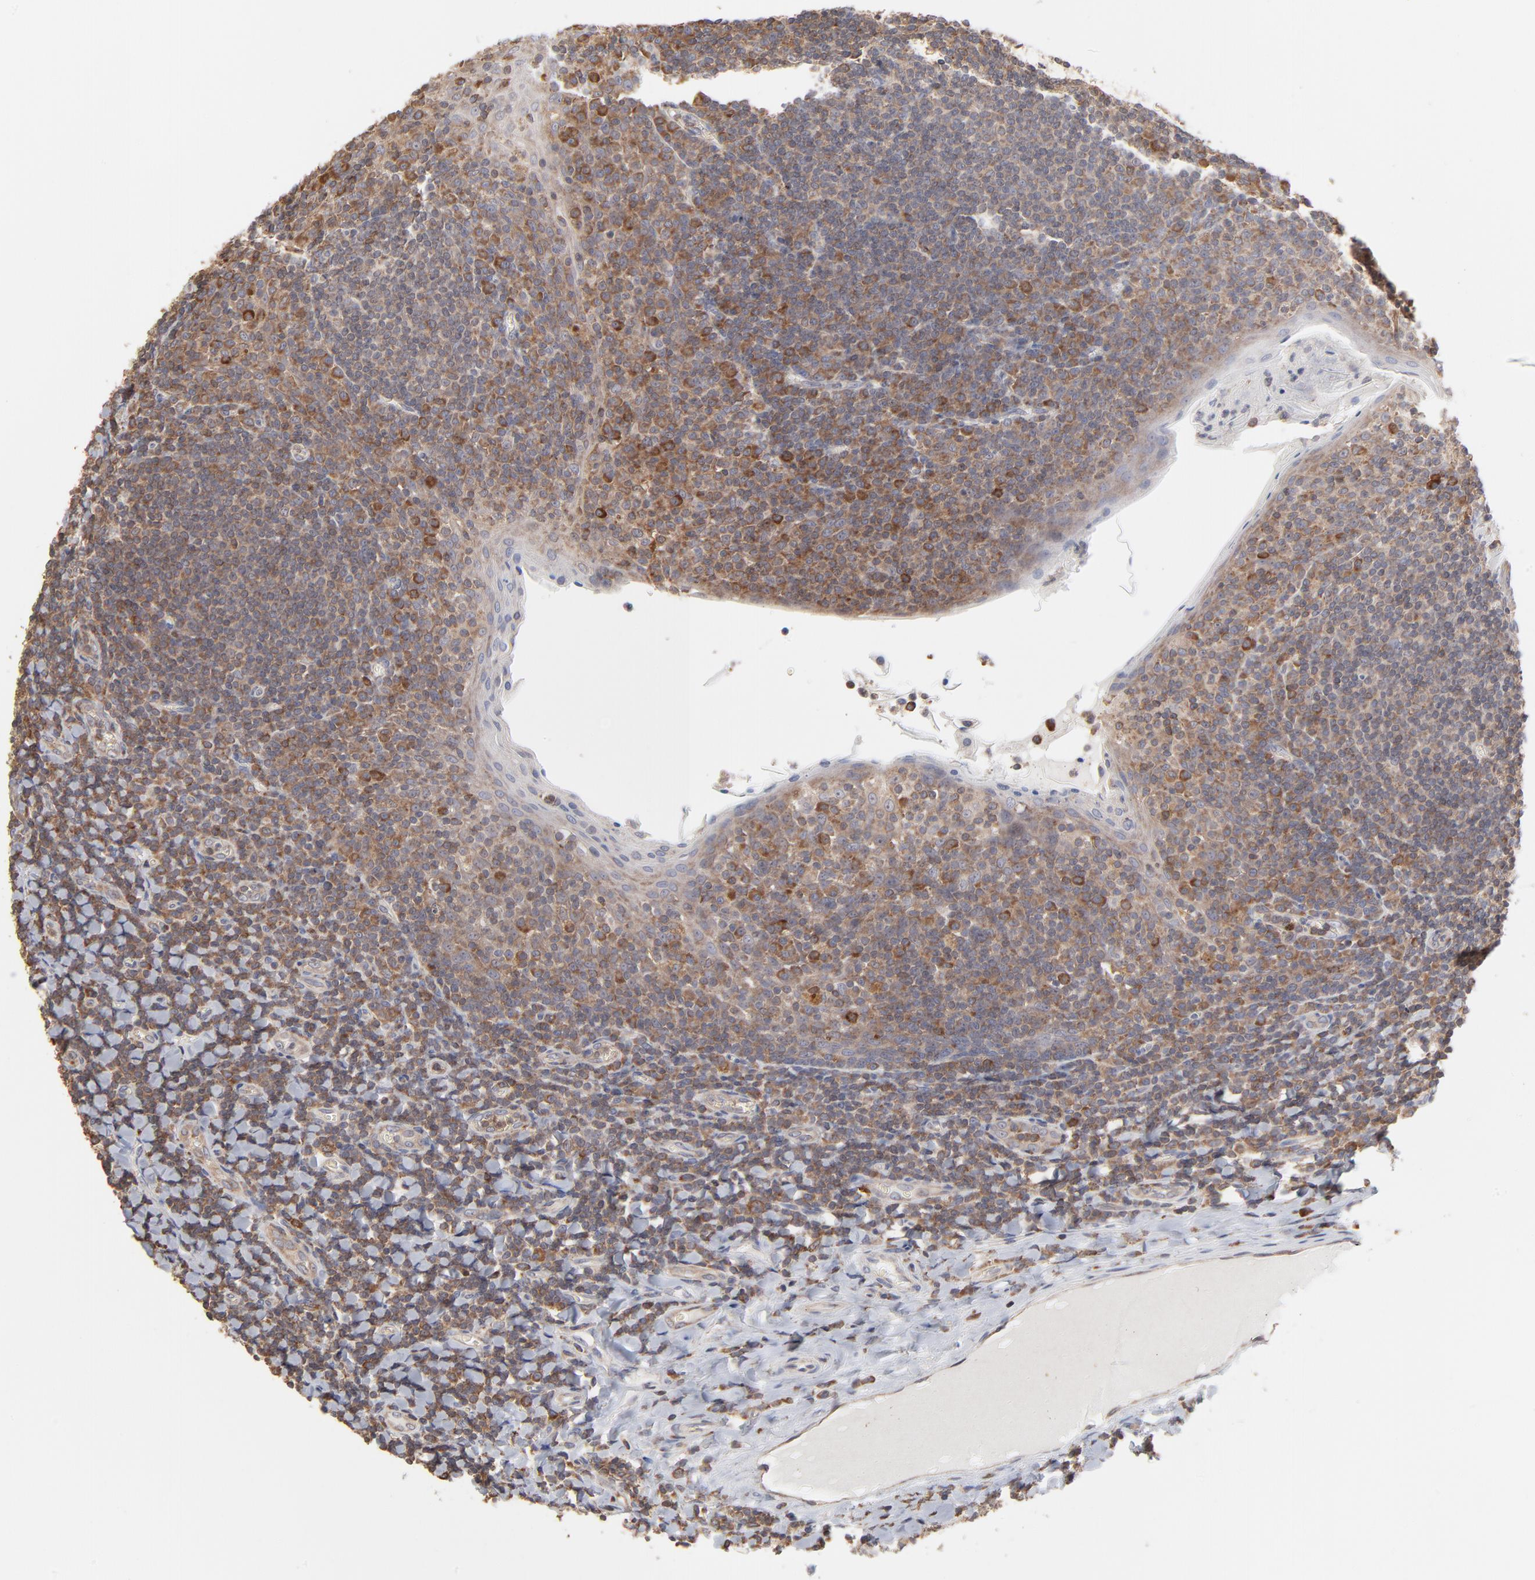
{"staining": {"intensity": "moderate", "quantity": ">75%", "location": "cytoplasmic/membranous"}, "tissue": "tonsil", "cell_type": "Germinal center cells", "image_type": "normal", "snomed": [{"axis": "morphology", "description": "Normal tissue, NOS"}, {"axis": "topography", "description": "Tonsil"}], "caption": "A histopathology image of tonsil stained for a protein exhibits moderate cytoplasmic/membranous brown staining in germinal center cells. (IHC, brightfield microscopy, high magnification).", "gene": "RNF213", "patient": {"sex": "male", "age": 31}}